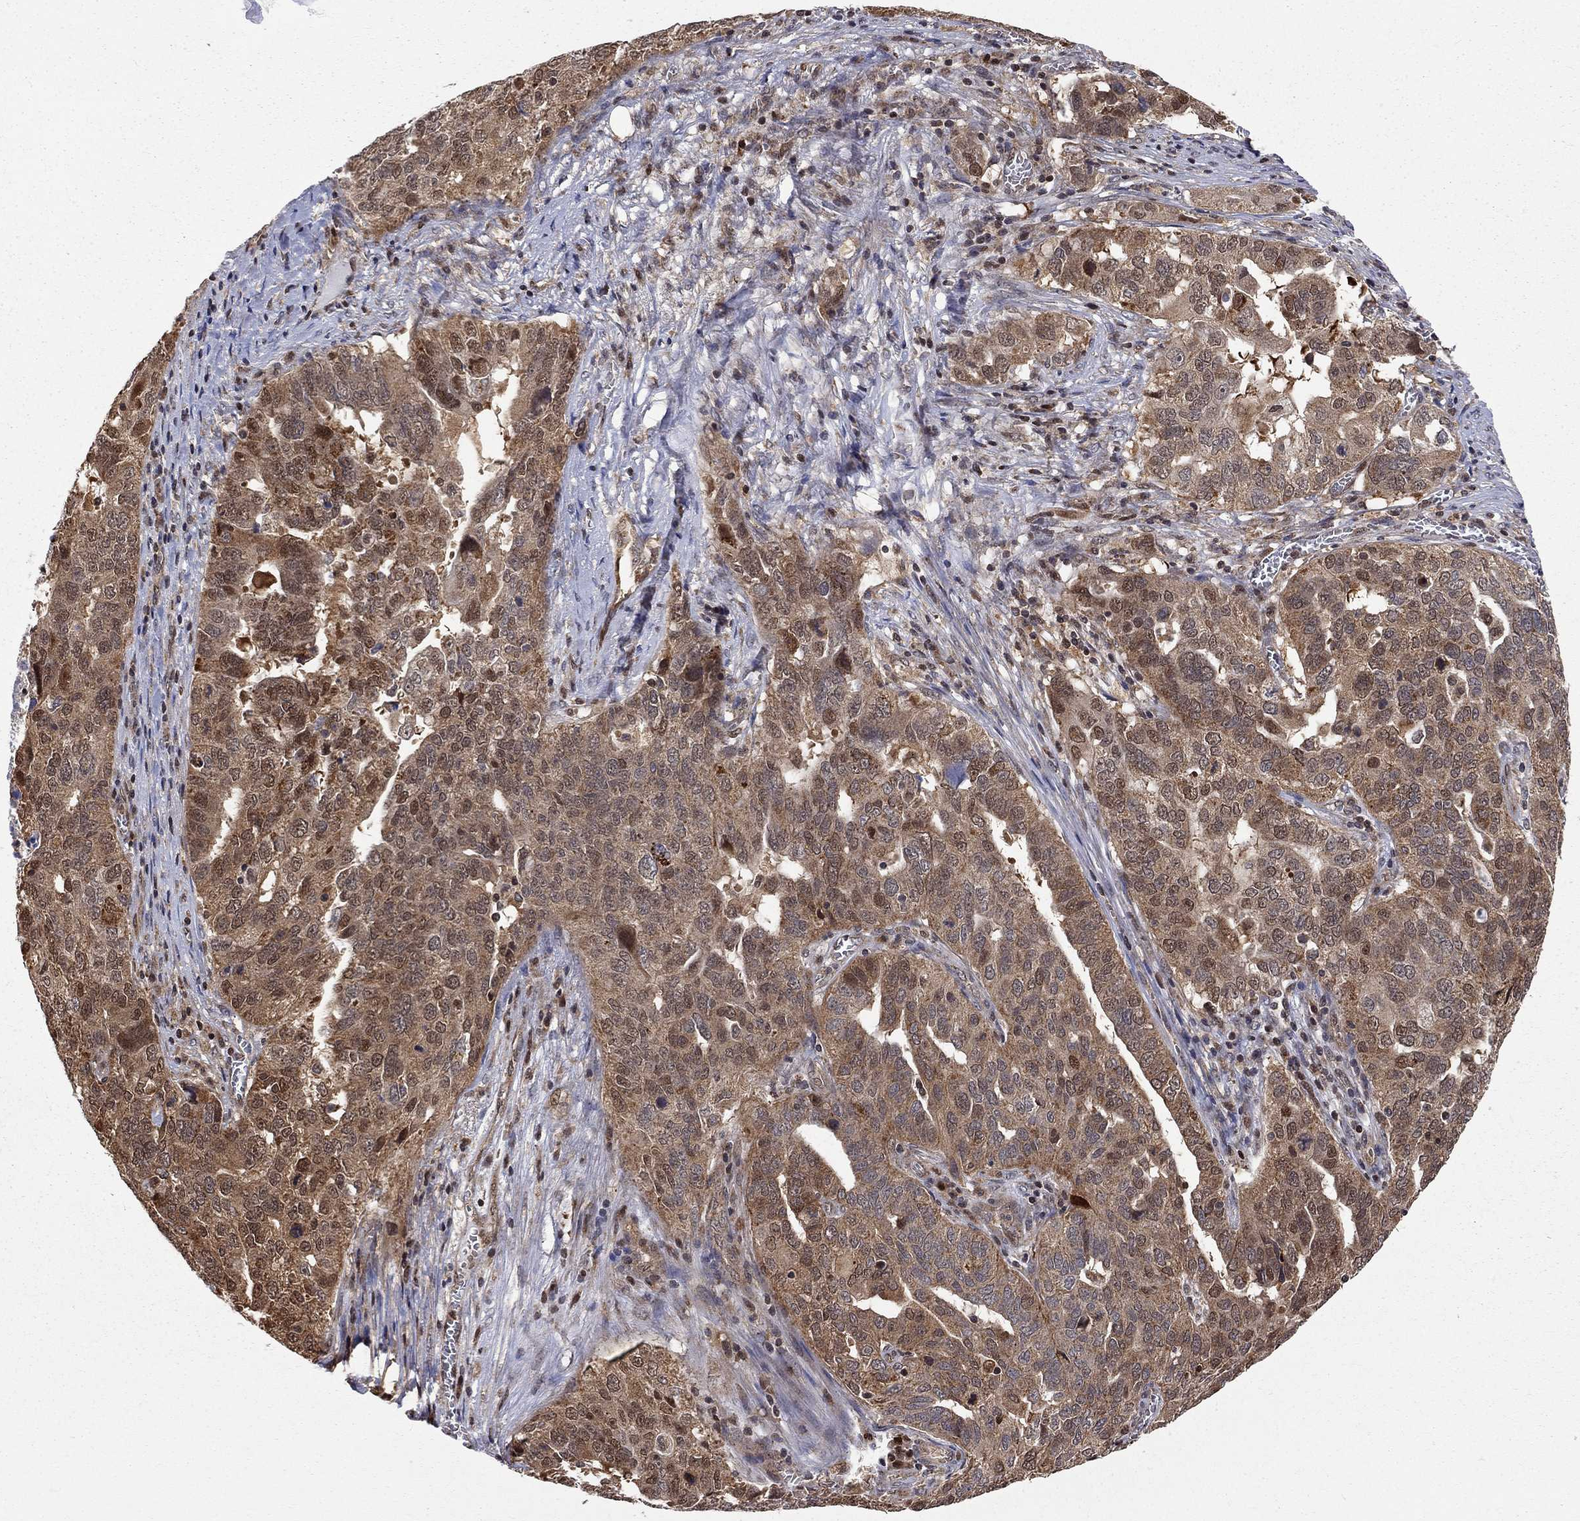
{"staining": {"intensity": "moderate", "quantity": ">75%", "location": "cytoplasmic/membranous"}, "tissue": "ovarian cancer", "cell_type": "Tumor cells", "image_type": "cancer", "snomed": [{"axis": "morphology", "description": "Carcinoma, endometroid"}, {"axis": "topography", "description": "Soft tissue"}, {"axis": "topography", "description": "Ovary"}], "caption": "Human ovarian cancer stained with a protein marker reveals moderate staining in tumor cells.", "gene": "ELOB", "patient": {"sex": "female", "age": 52}}